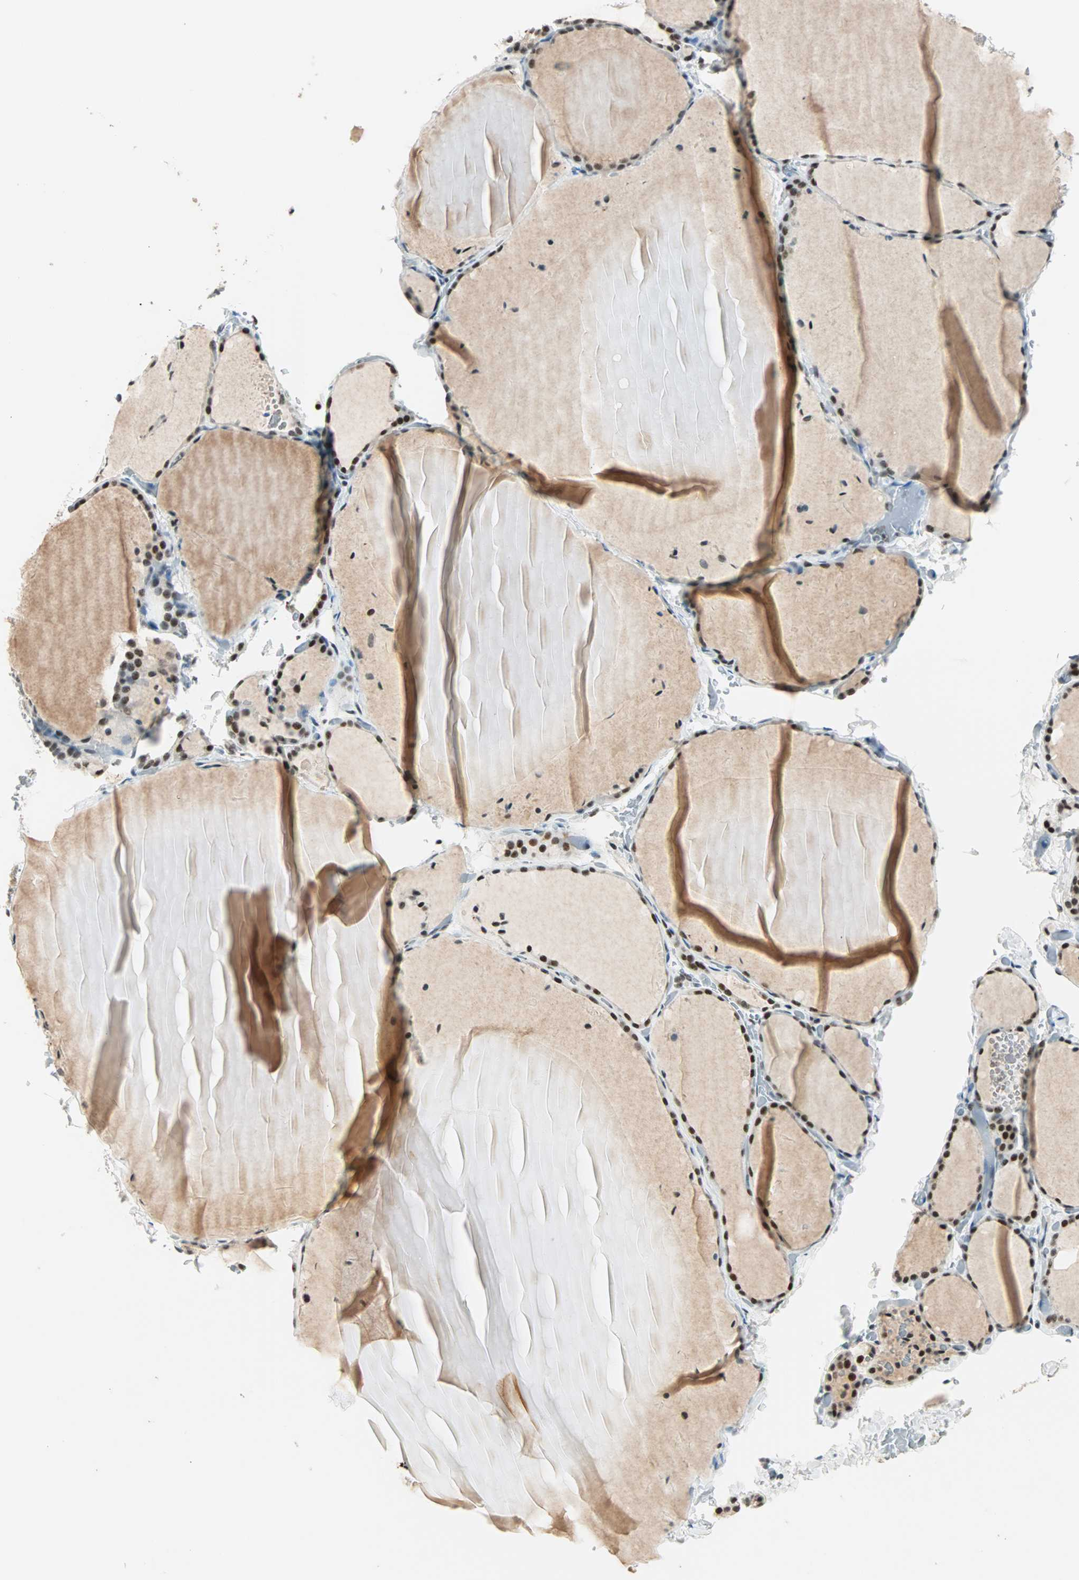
{"staining": {"intensity": "strong", "quantity": ">75%", "location": "nuclear"}, "tissue": "thyroid gland", "cell_type": "Glandular cells", "image_type": "normal", "snomed": [{"axis": "morphology", "description": "Normal tissue, NOS"}, {"axis": "topography", "description": "Thyroid gland"}], "caption": "Thyroid gland stained with DAB immunohistochemistry reveals high levels of strong nuclear staining in about >75% of glandular cells.", "gene": "SIN3A", "patient": {"sex": "female", "age": 22}}